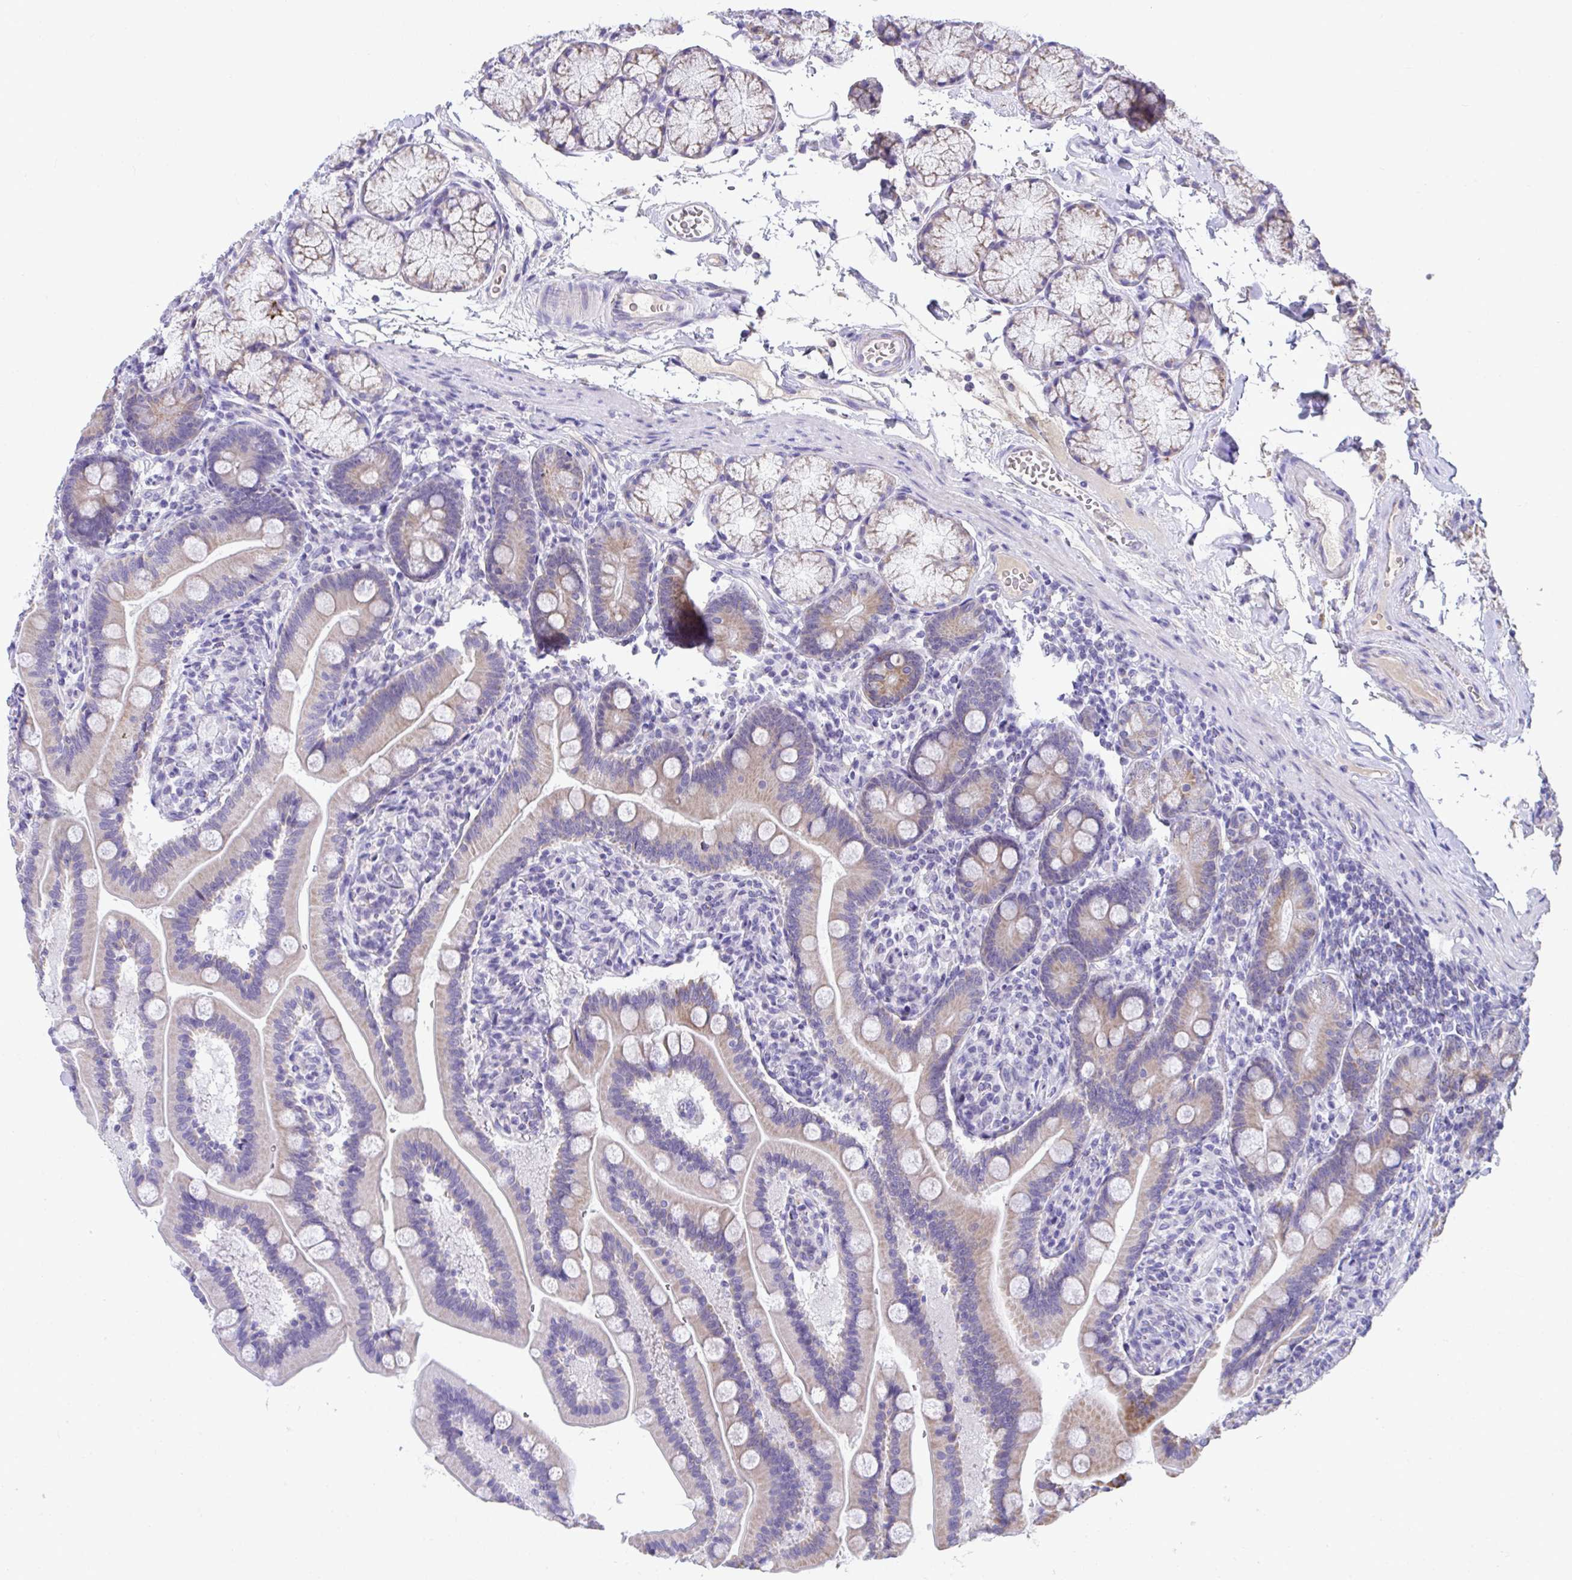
{"staining": {"intensity": "moderate", "quantity": "25%-75%", "location": "cytoplasmic/membranous"}, "tissue": "duodenum", "cell_type": "Glandular cells", "image_type": "normal", "snomed": [{"axis": "morphology", "description": "Normal tissue, NOS"}, {"axis": "topography", "description": "Duodenum"}], "caption": "Immunohistochemical staining of benign duodenum reveals medium levels of moderate cytoplasmic/membranous expression in about 25%-75% of glandular cells. Using DAB (3,3'-diaminobenzidine) (brown) and hematoxylin (blue) stains, captured at high magnification using brightfield microscopy.", "gene": "COA5", "patient": {"sex": "female", "age": 67}}